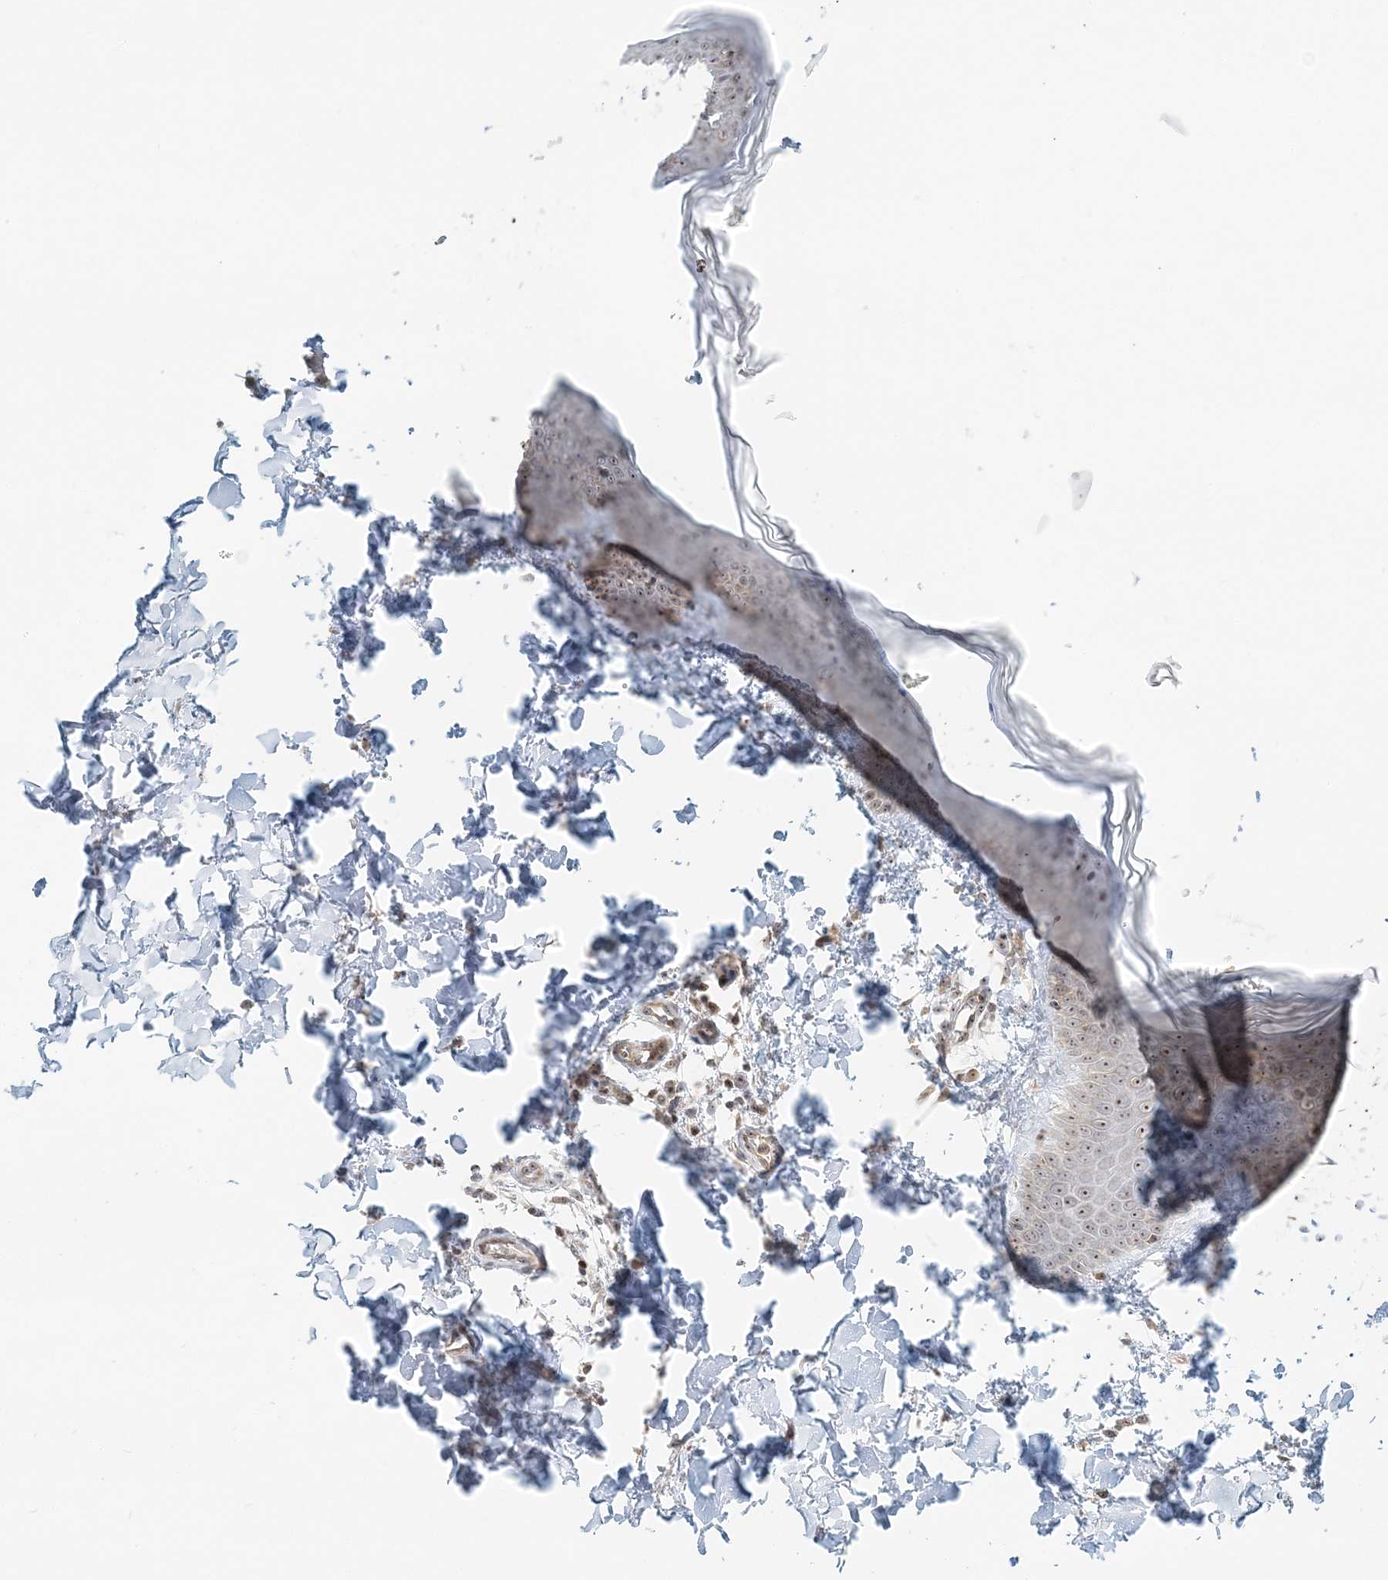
{"staining": {"intensity": "weak", "quantity": "25%-75%", "location": "cytoplasmic/membranous"}, "tissue": "skin", "cell_type": "Fibroblasts", "image_type": "normal", "snomed": [{"axis": "morphology", "description": "Normal tissue, NOS"}, {"axis": "topography", "description": "Skin"}], "caption": "Skin stained with DAB immunohistochemistry (IHC) shows low levels of weak cytoplasmic/membranous positivity in approximately 25%-75% of fibroblasts.", "gene": "UBE2F", "patient": {"sex": "male", "age": 36}}